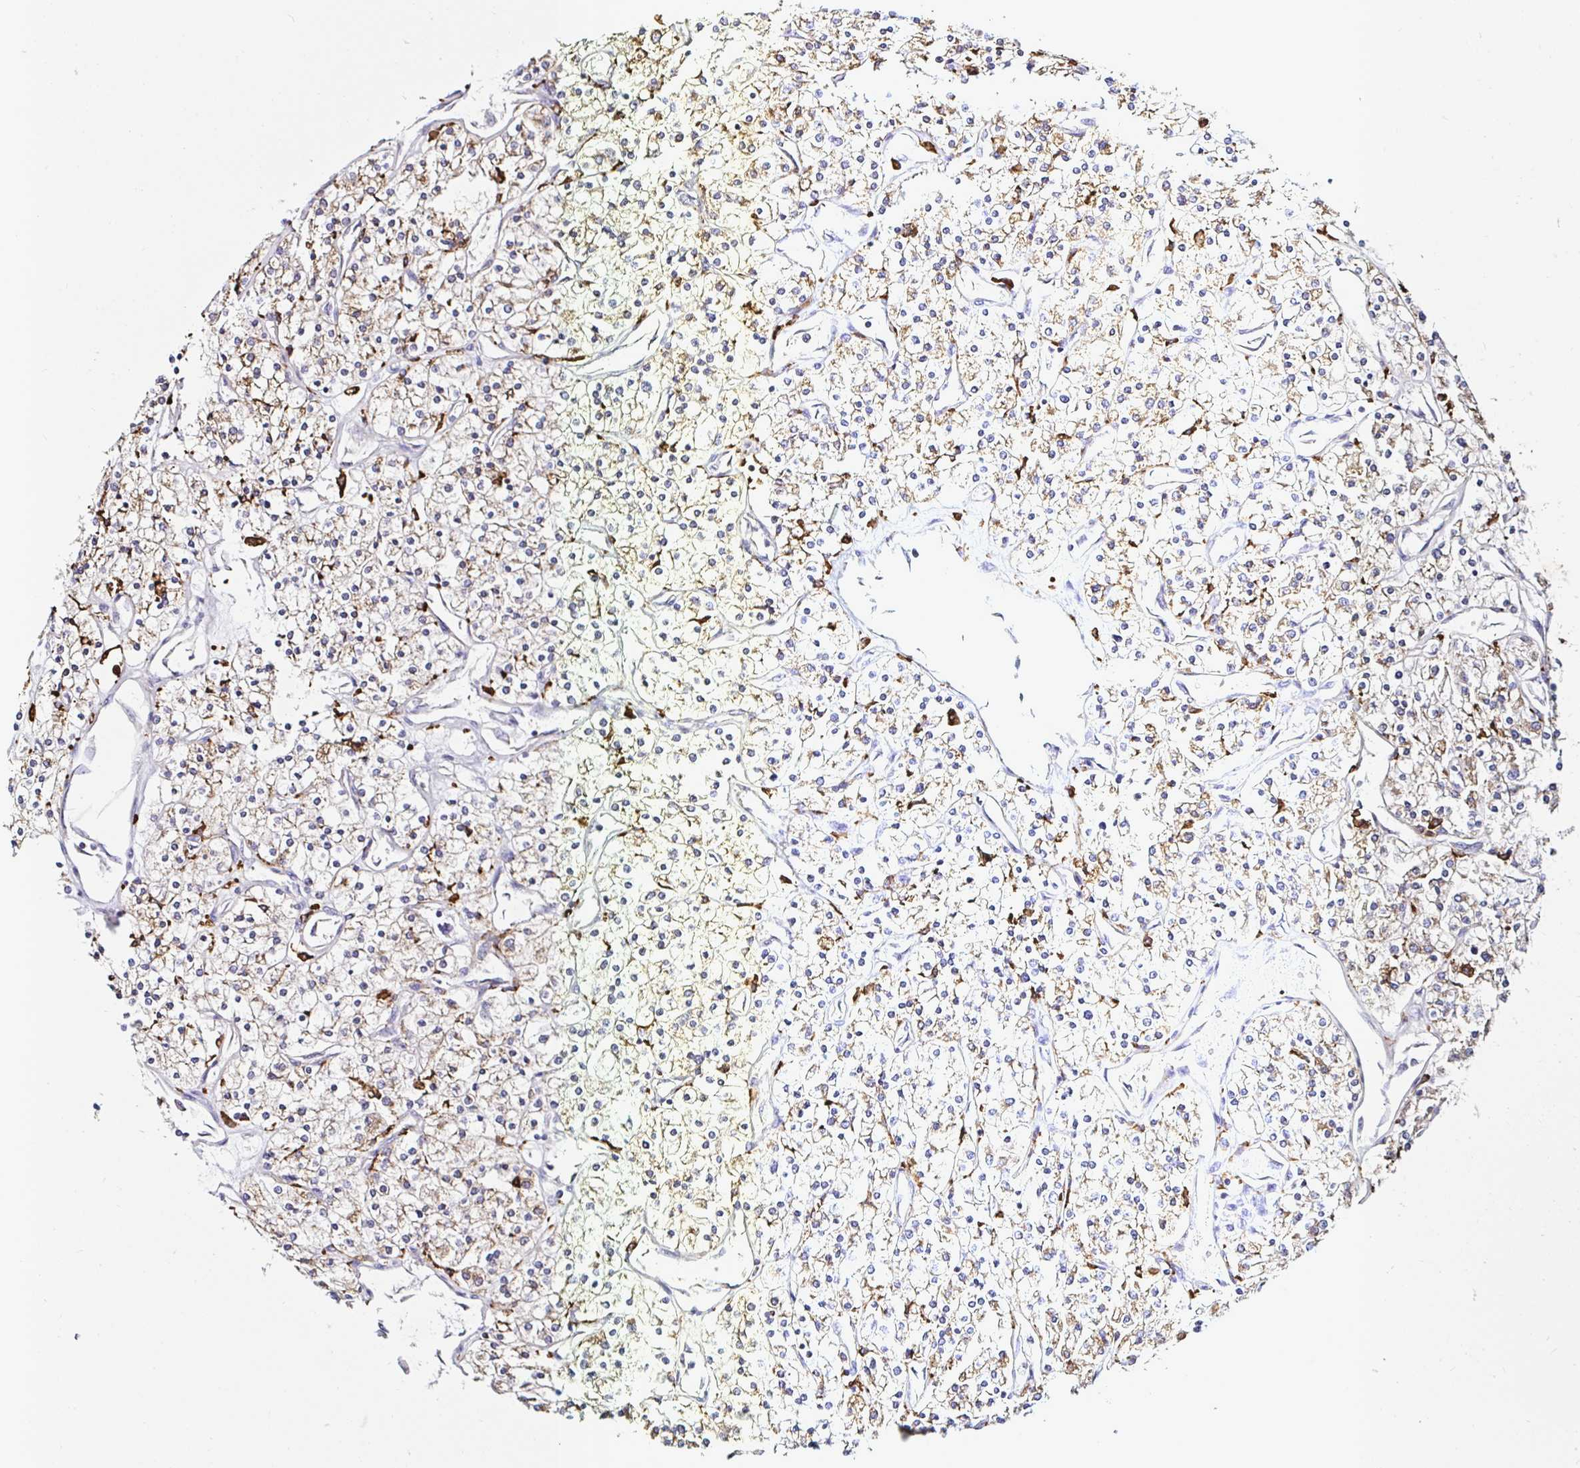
{"staining": {"intensity": "weak", "quantity": "25%-75%", "location": "cytoplasmic/membranous"}, "tissue": "renal cancer", "cell_type": "Tumor cells", "image_type": "cancer", "snomed": [{"axis": "morphology", "description": "Adenocarcinoma, NOS"}, {"axis": "topography", "description": "Kidney"}], "caption": "Renal cancer (adenocarcinoma) stained with DAB (3,3'-diaminobenzidine) IHC reveals low levels of weak cytoplasmic/membranous positivity in about 25%-75% of tumor cells. (IHC, brightfield microscopy, high magnification).", "gene": "MSR1", "patient": {"sex": "male", "age": 80}}